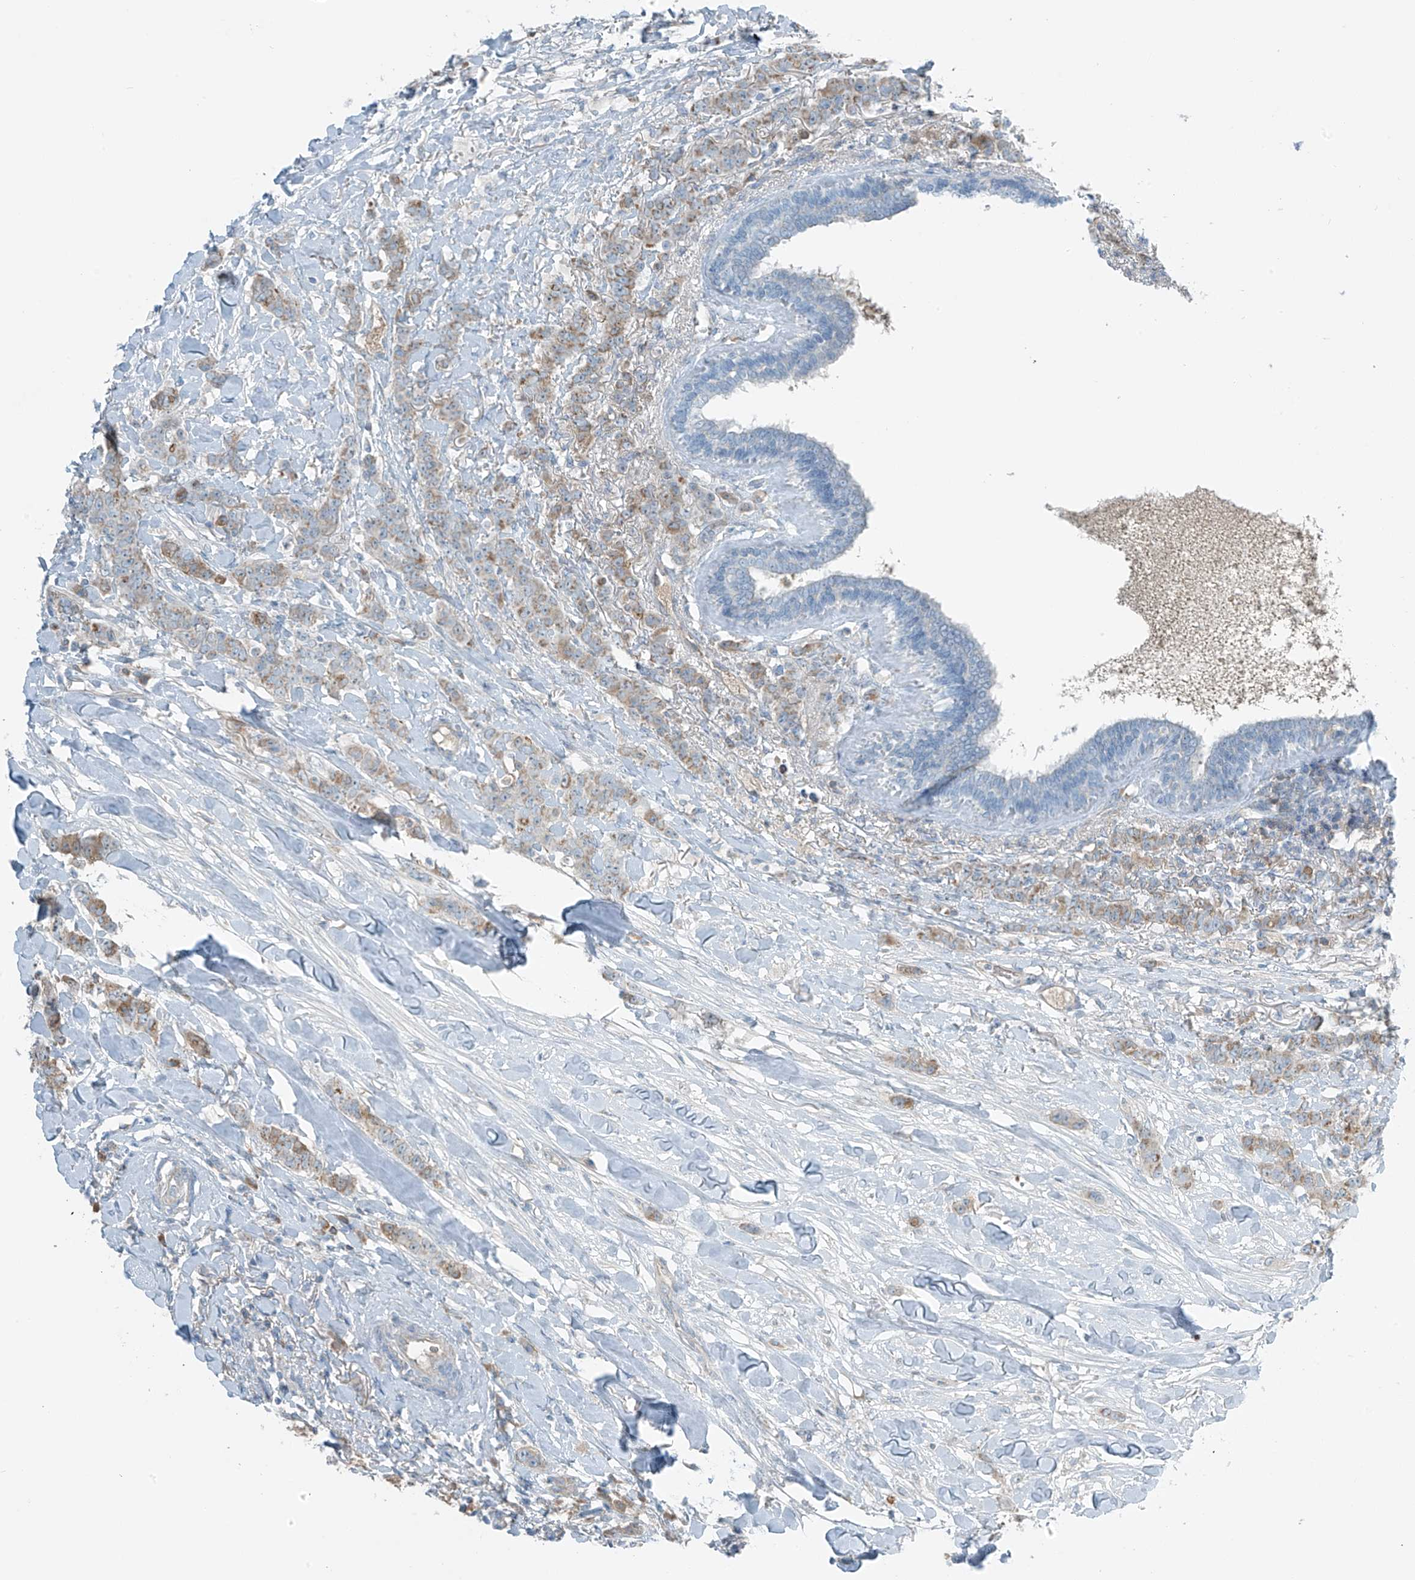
{"staining": {"intensity": "weak", "quantity": "25%-75%", "location": "cytoplasmic/membranous"}, "tissue": "breast cancer", "cell_type": "Tumor cells", "image_type": "cancer", "snomed": [{"axis": "morphology", "description": "Duct carcinoma"}, {"axis": "topography", "description": "Breast"}], "caption": "Immunohistochemistry (DAB) staining of intraductal carcinoma (breast) reveals weak cytoplasmic/membranous protein positivity in approximately 25%-75% of tumor cells. Using DAB (brown) and hematoxylin (blue) stains, captured at high magnification using brightfield microscopy.", "gene": "FAM131C", "patient": {"sex": "female", "age": 40}}